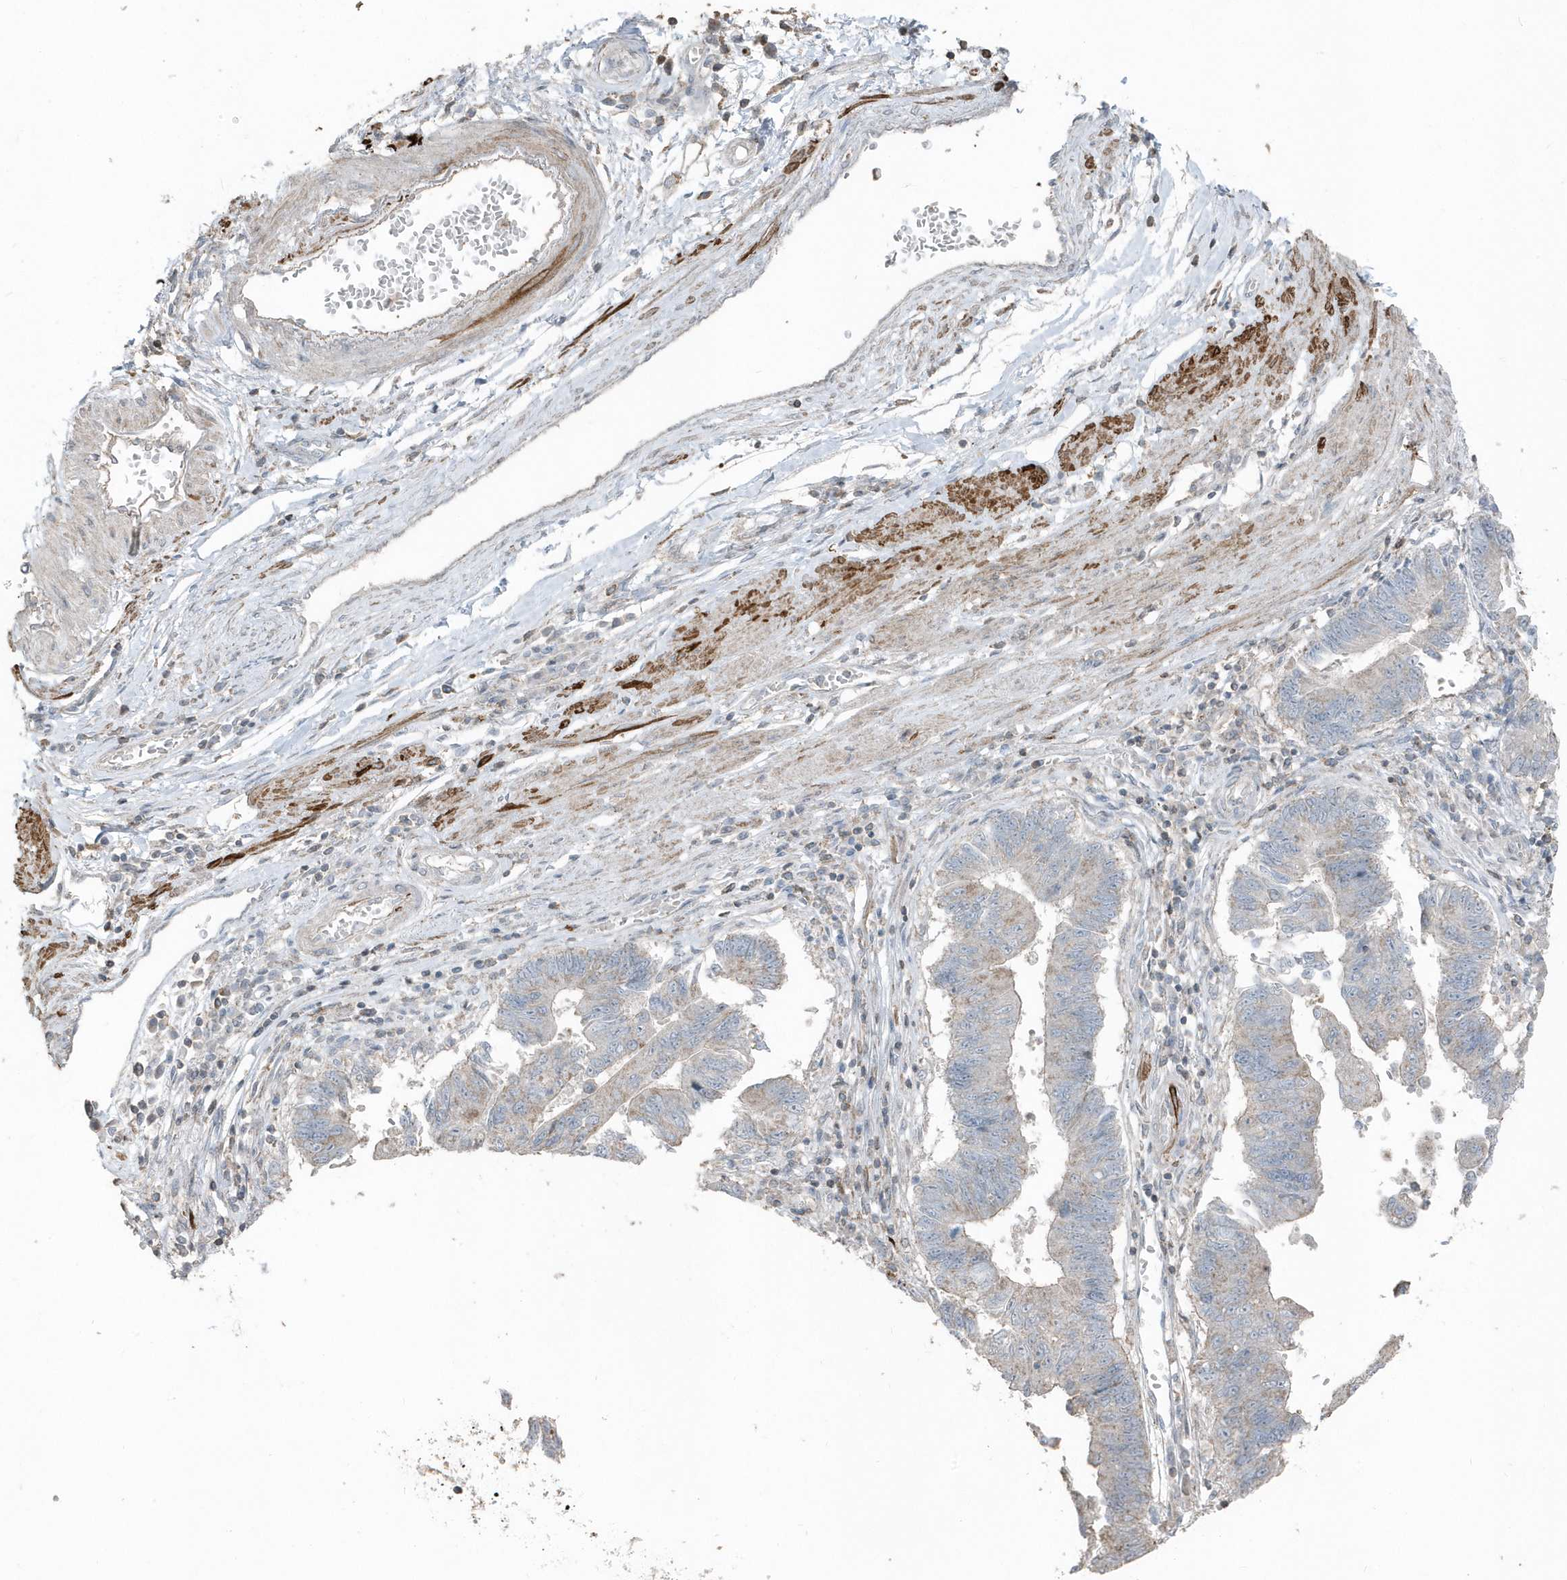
{"staining": {"intensity": "negative", "quantity": "none", "location": "none"}, "tissue": "stomach cancer", "cell_type": "Tumor cells", "image_type": "cancer", "snomed": [{"axis": "morphology", "description": "Adenocarcinoma, NOS"}, {"axis": "topography", "description": "Stomach"}], "caption": "Protein analysis of stomach adenocarcinoma reveals no significant positivity in tumor cells. (Stains: DAB IHC with hematoxylin counter stain, Microscopy: brightfield microscopy at high magnification).", "gene": "ACTC1", "patient": {"sex": "male", "age": 59}}